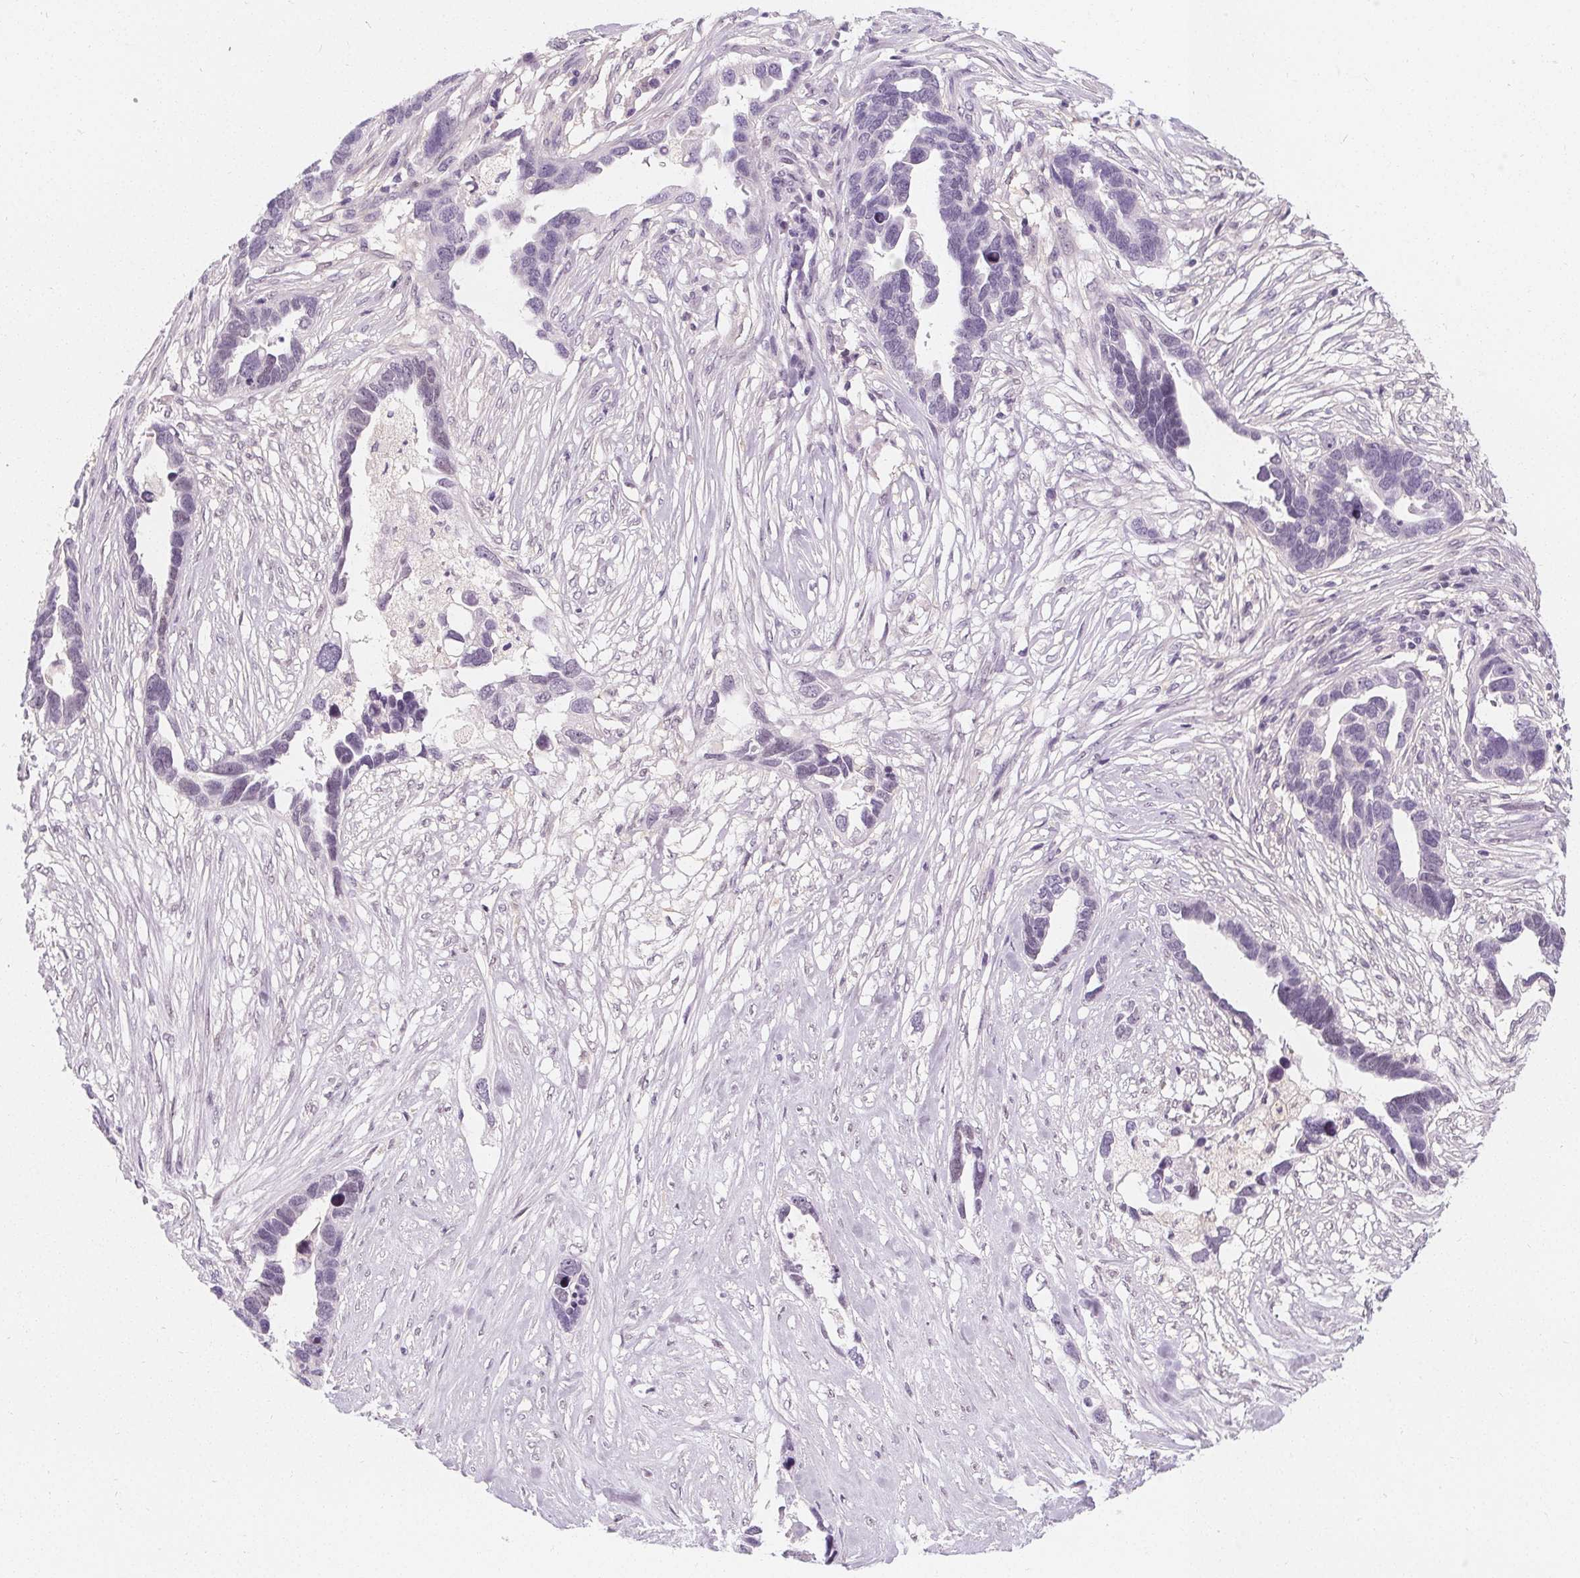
{"staining": {"intensity": "negative", "quantity": "none", "location": "none"}, "tissue": "ovarian cancer", "cell_type": "Tumor cells", "image_type": "cancer", "snomed": [{"axis": "morphology", "description": "Cystadenocarcinoma, serous, NOS"}, {"axis": "topography", "description": "Ovary"}], "caption": "An immunohistochemistry photomicrograph of ovarian serous cystadenocarcinoma is shown. There is no staining in tumor cells of ovarian serous cystadenocarcinoma. (DAB (3,3'-diaminobenzidine) immunohistochemistry (IHC) with hematoxylin counter stain).", "gene": "UGP2", "patient": {"sex": "female", "age": 54}}